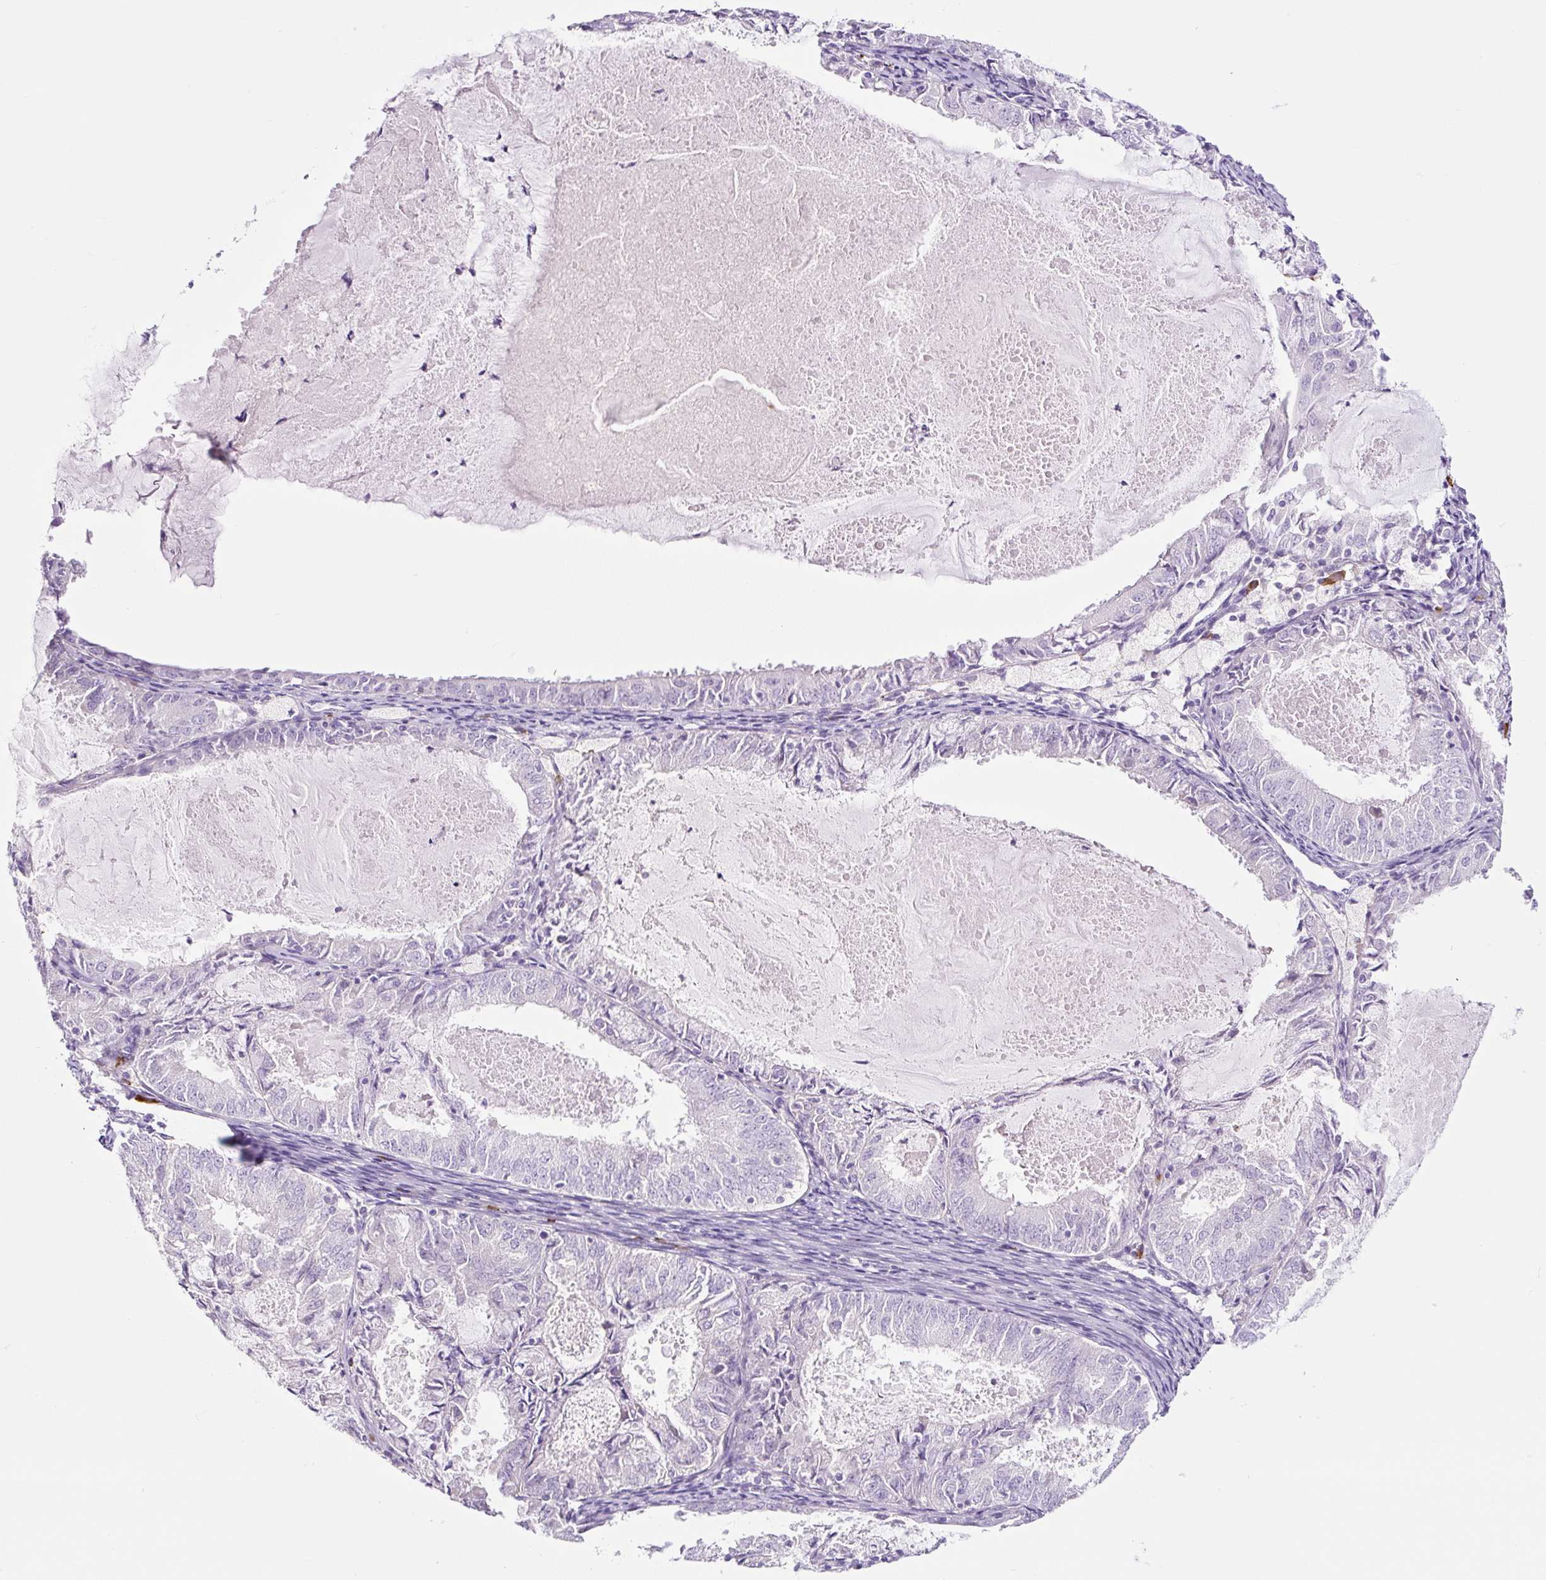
{"staining": {"intensity": "negative", "quantity": "none", "location": "none"}, "tissue": "endometrial cancer", "cell_type": "Tumor cells", "image_type": "cancer", "snomed": [{"axis": "morphology", "description": "Adenocarcinoma, NOS"}, {"axis": "topography", "description": "Endometrium"}], "caption": "This is a photomicrograph of immunohistochemistry staining of endometrial cancer, which shows no staining in tumor cells.", "gene": "RNF212B", "patient": {"sex": "female", "age": 57}}